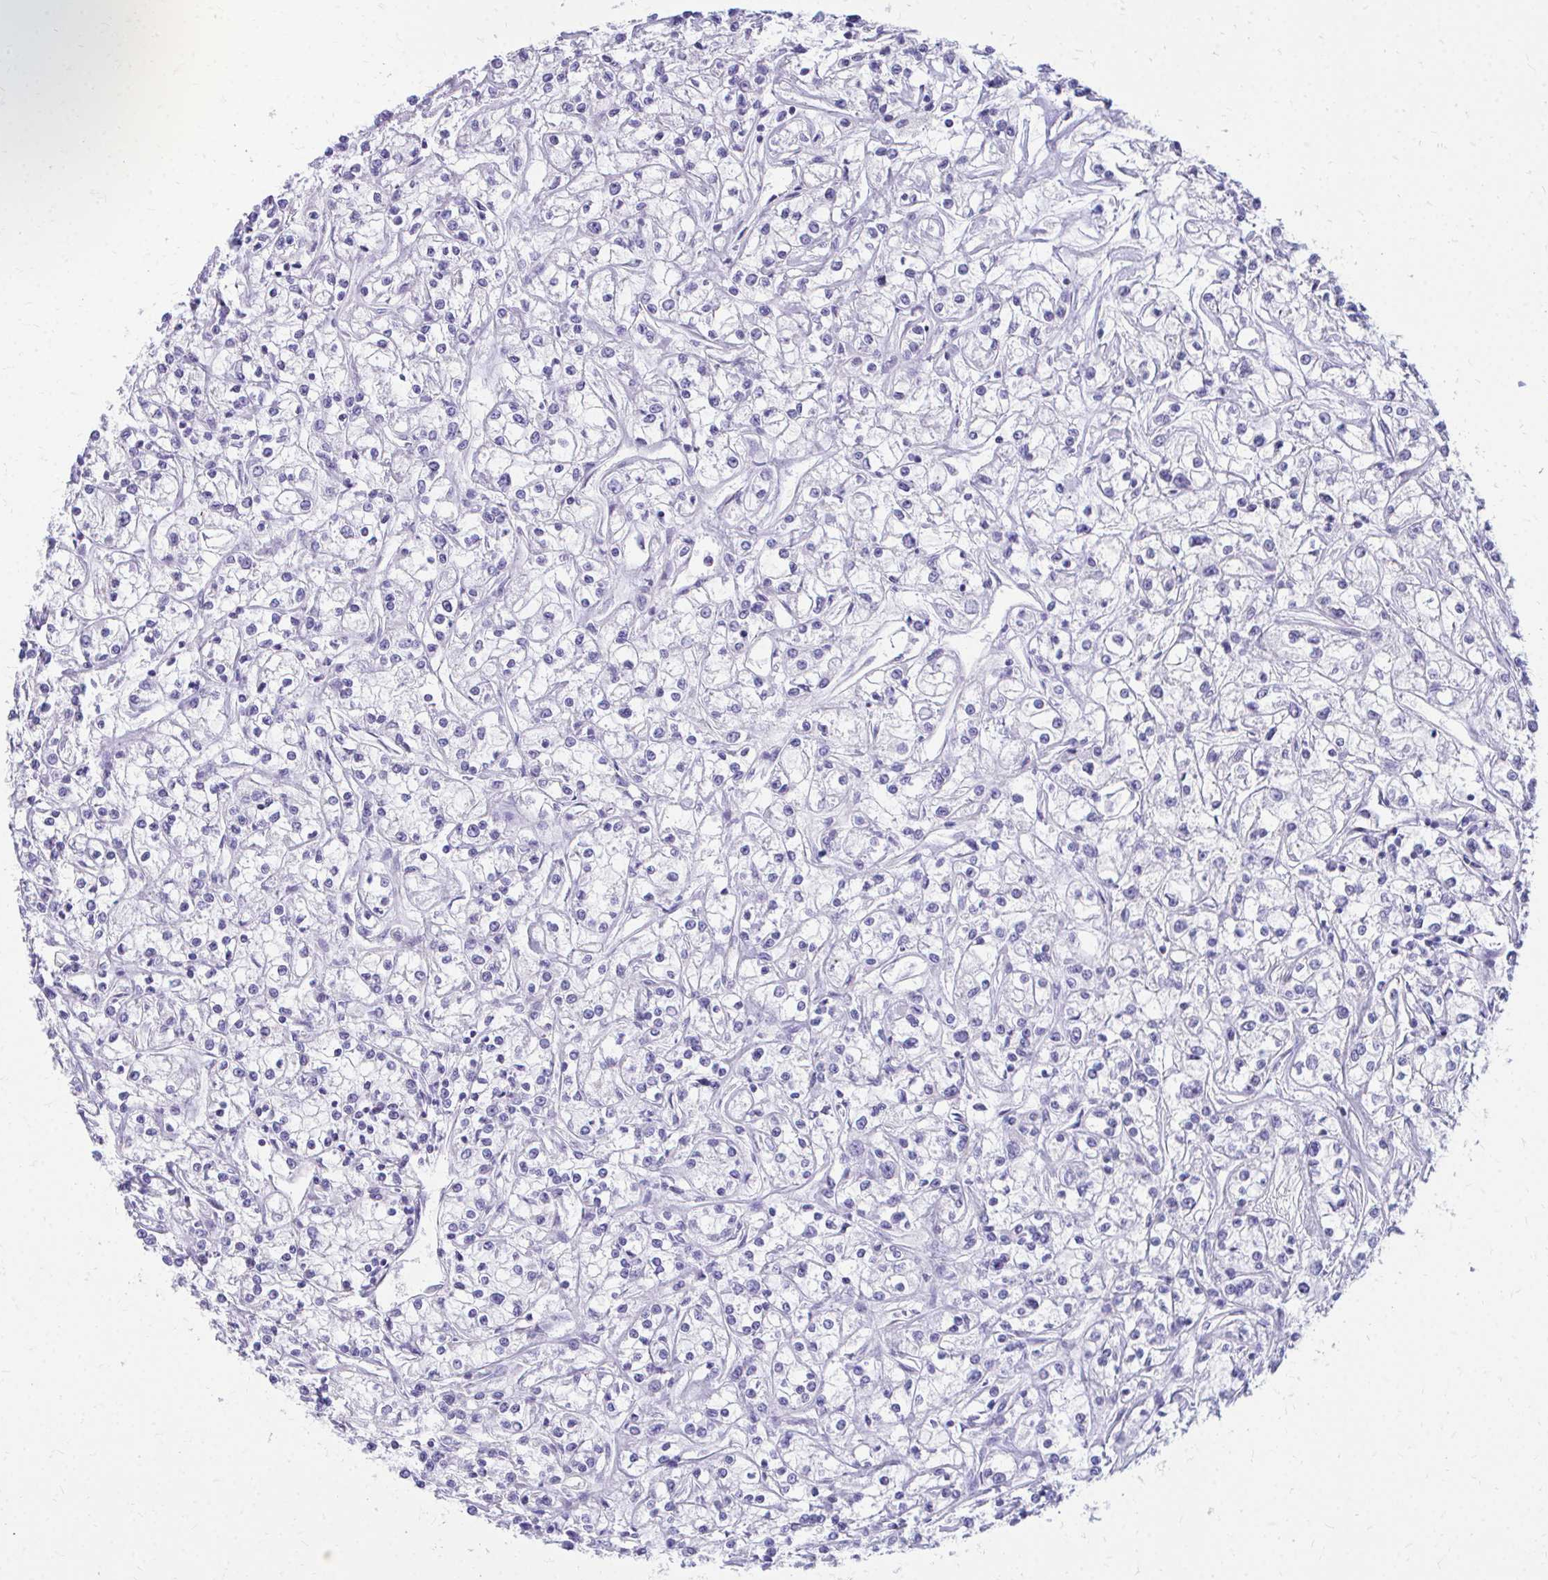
{"staining": {"intensity": "negative", "quantity": "none", "location": "none"}, "tissue": "renal cancer", "cell_type": "Tumor cells", "image_type": "cancer", "snomed": [{"axis": "morphology", "description": "Adenocarcinoma, NOS"}, {"axis": "topography", "description": "Kidney"}], "caption": "Tumor cells are negative for brown protein staining in adenocarcinoma (renal).", "gene": "TRIM6", "patient": {"sex": "female", "age": 59}}